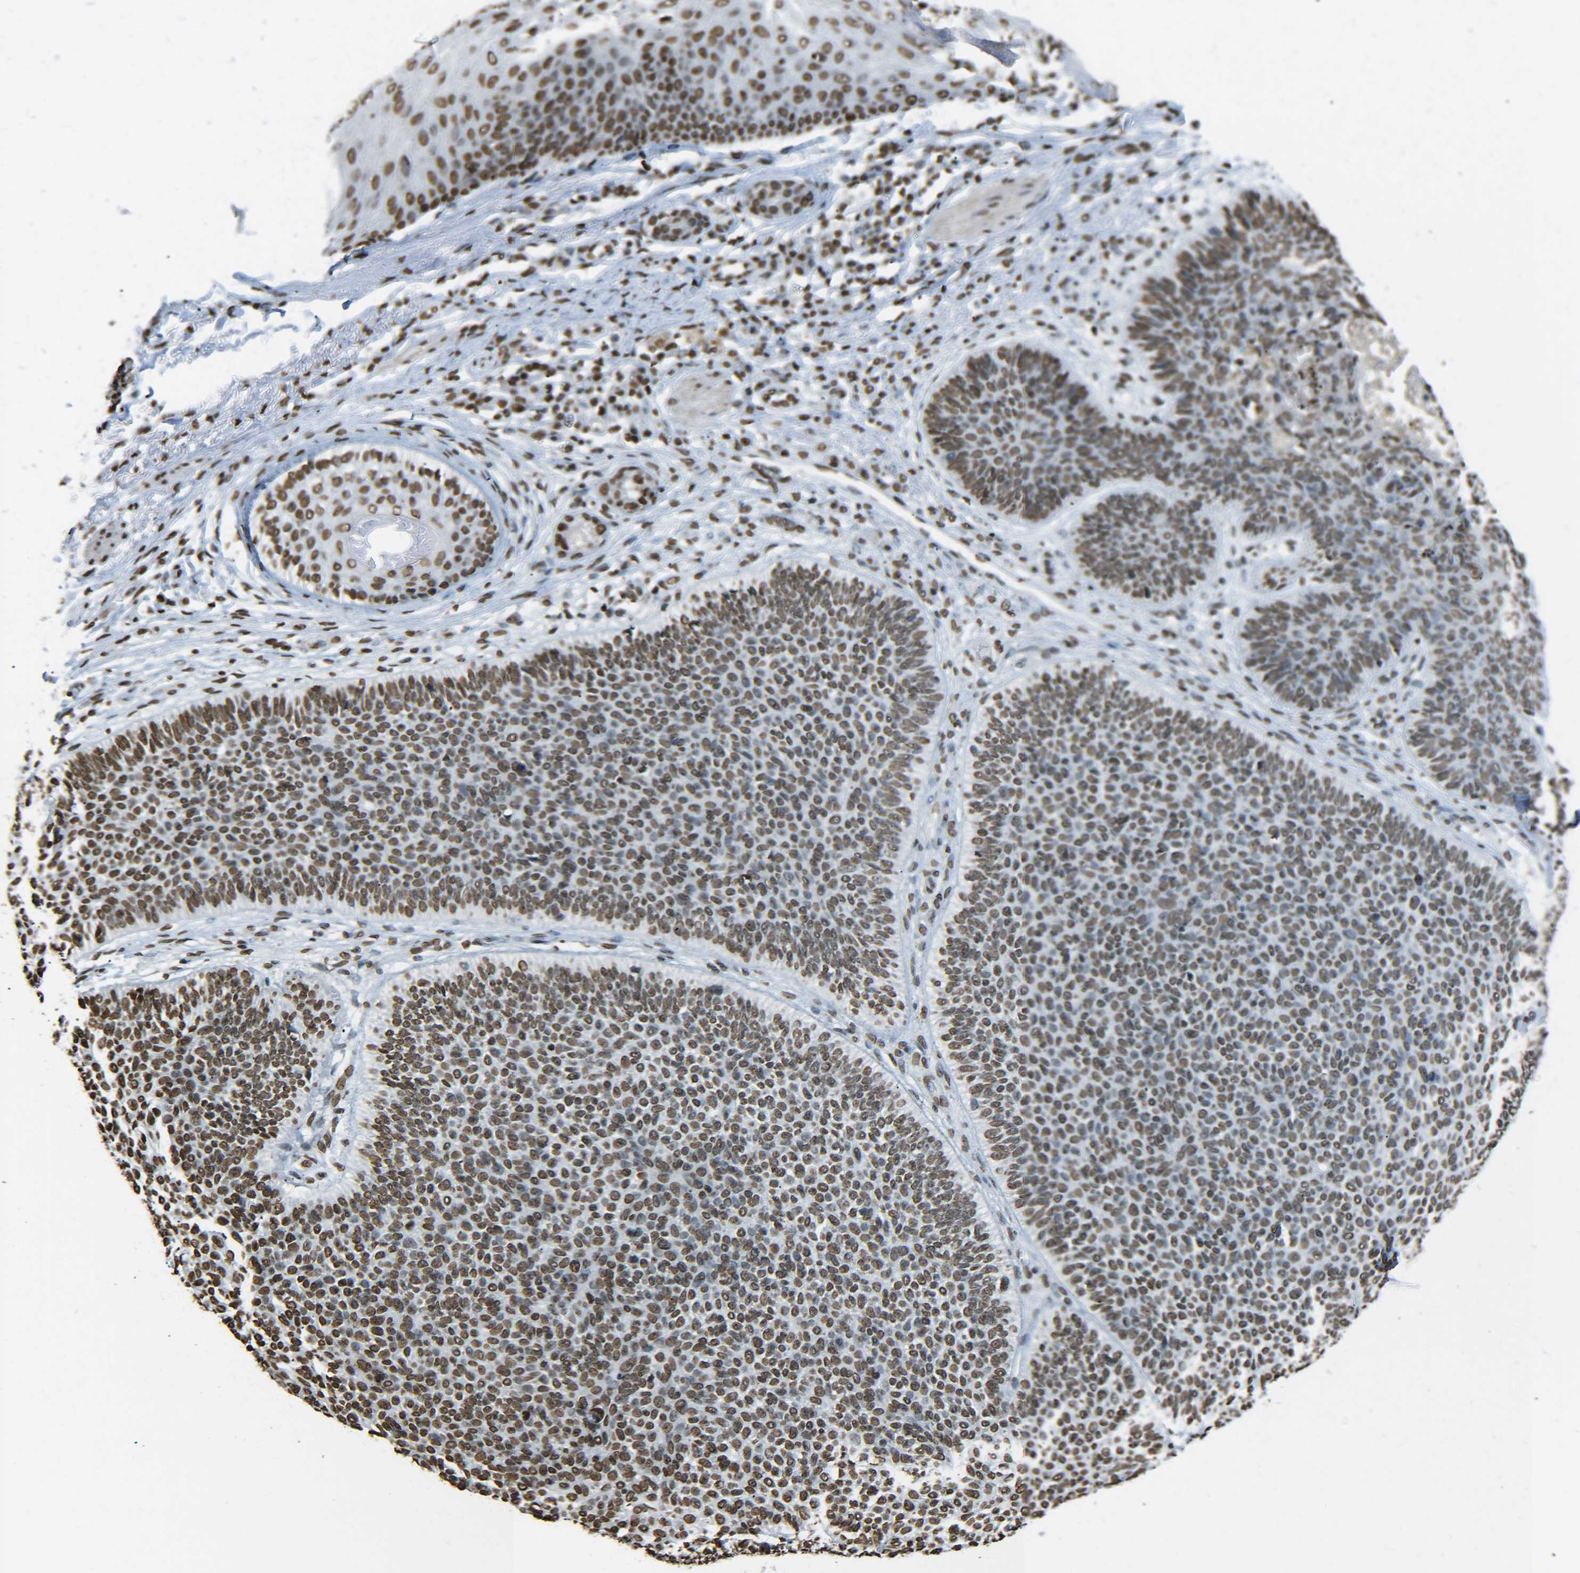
{"staining": {"intensity": "moderate", "quantity": ">75%", "location": "nuclear"}, "tissue": "skin cancer", "cell_type": "Tumor cells", "image_type": "cancer", "snomed": [{"axis": "morphology", "description": "Normal tissue, NOS"}, {"axis": "morphology", "description": "Basal cell carcinoma"}, {"axis": "topography", "description": "Skin"}], "caption": "A brown stain highlights moderate nuclear staining of a protein in human skin basal cell carcinoma tumor cells.", "gene": "H4C16", "patient": {"sex": "male", "age": 52}}